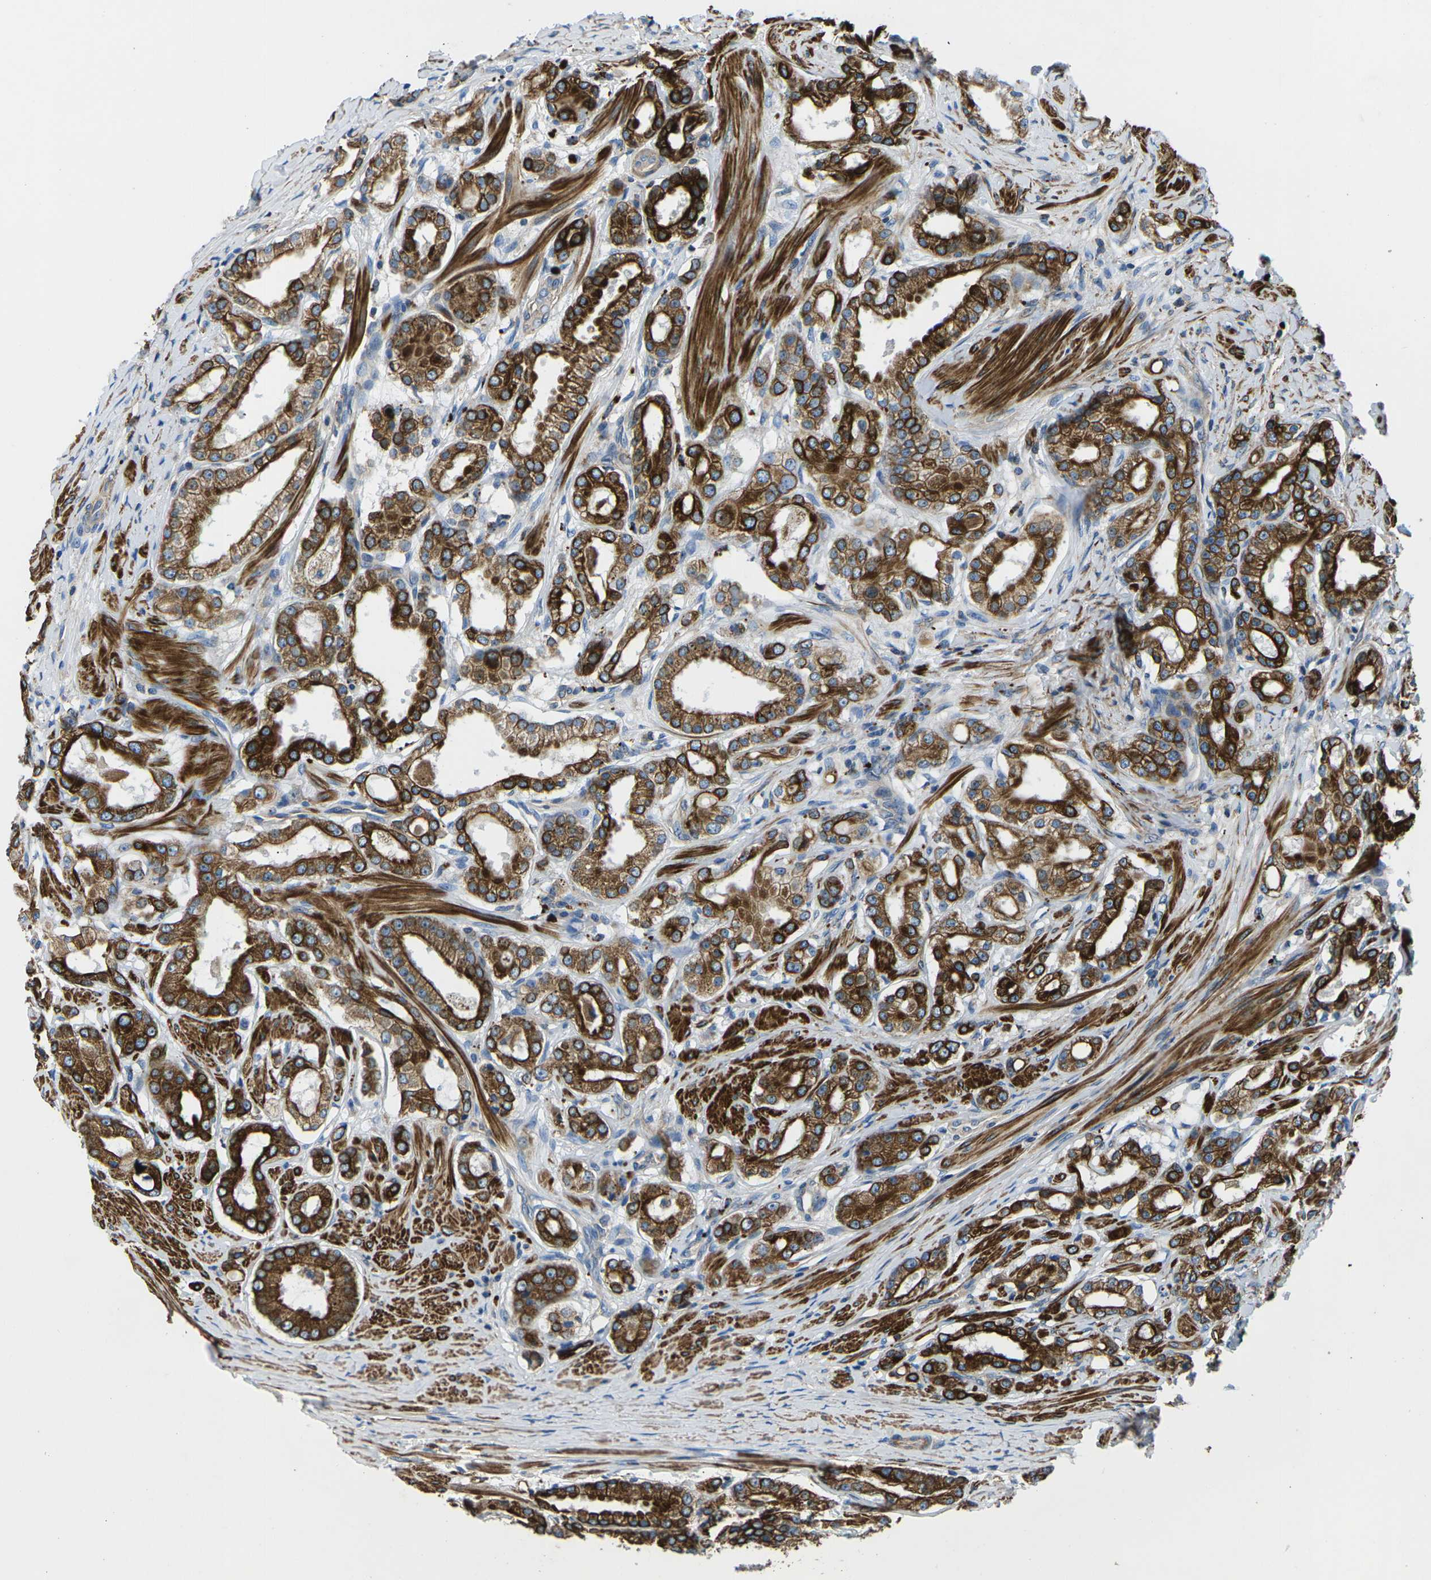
{"staining": {"intensity": "strong", "quantity": ">75%", "location": "cytoplasmic/membranous"}, "tissue": "prostate cancer", "cell_type": "Tumor cells", "image_type": "cancer", "snomed": [{"axis": "morphology", "description": "Adenocarcinoma, Low grade"}, {"axis": "topography", "description": "Prostate"}], "caption": "Immunohistochemical staining of human prostate cancer (low-grade adenocarcinoma) displays strong cytoplasmic/membranous protein positivity in about >75% of tumor cells.", "gene": "KCNJ15", "patient": {"sex": "male", "age": 63}}